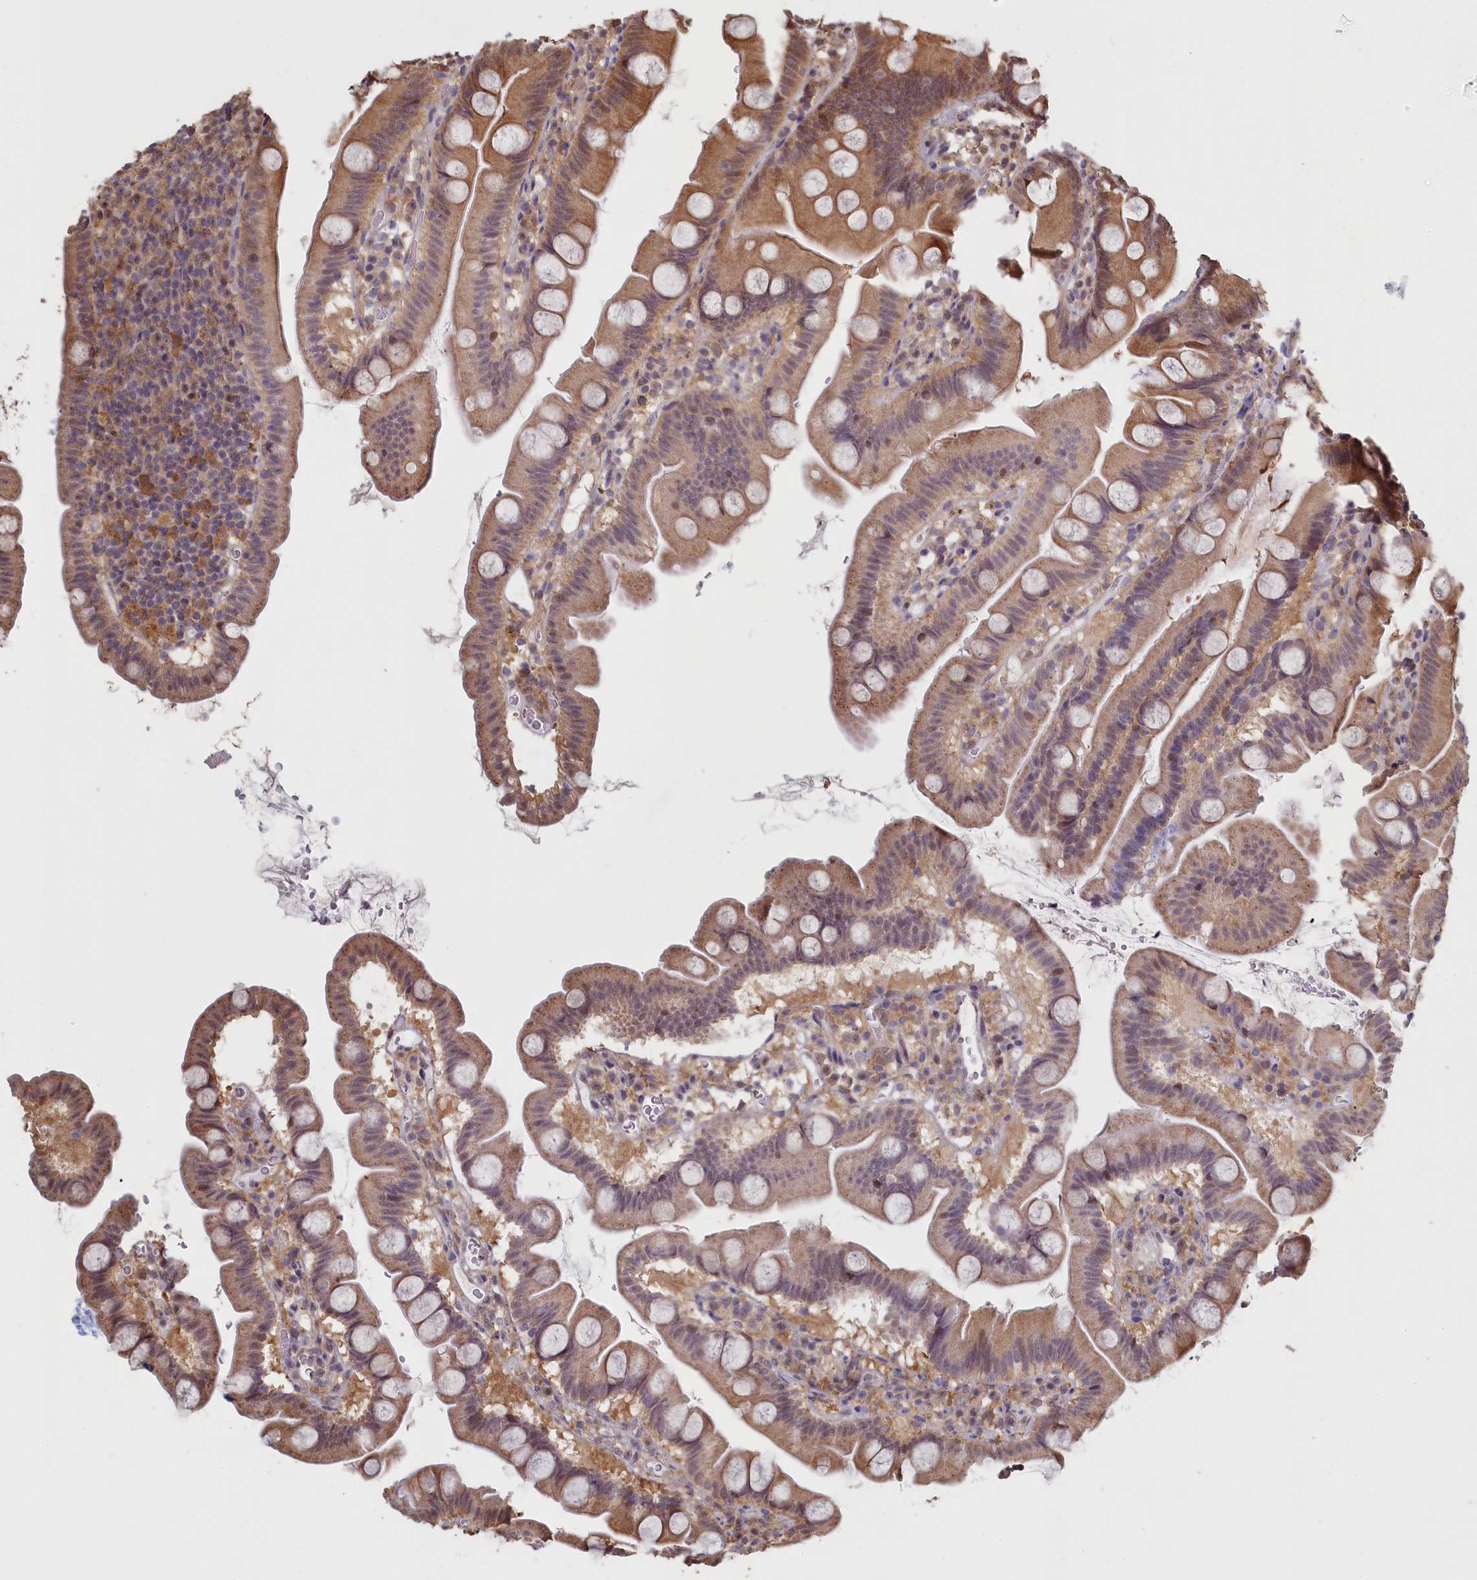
{"staining": {"intensity": "moderate", "quantity": ">75%", "location": "cytoplasmic/membranous,nuclear"}, "tissue": "small intestine", "cell_type": "Glandular cells", "image_type": "normal", "snomed": [{"axis": "morphology", "description": "Normal tissue, NOS"}, {"axis": "topography", "description": "Small intestine"}], "caption": "Immunohistochemistry (DAB) staining of normal human small intestine displays moderate cytoplasmic/membranous,nuclear protein positivity in about >75% of glandular cells.", "gene": "UCHL3", "patient": {"sex": "female", "age": 68}}